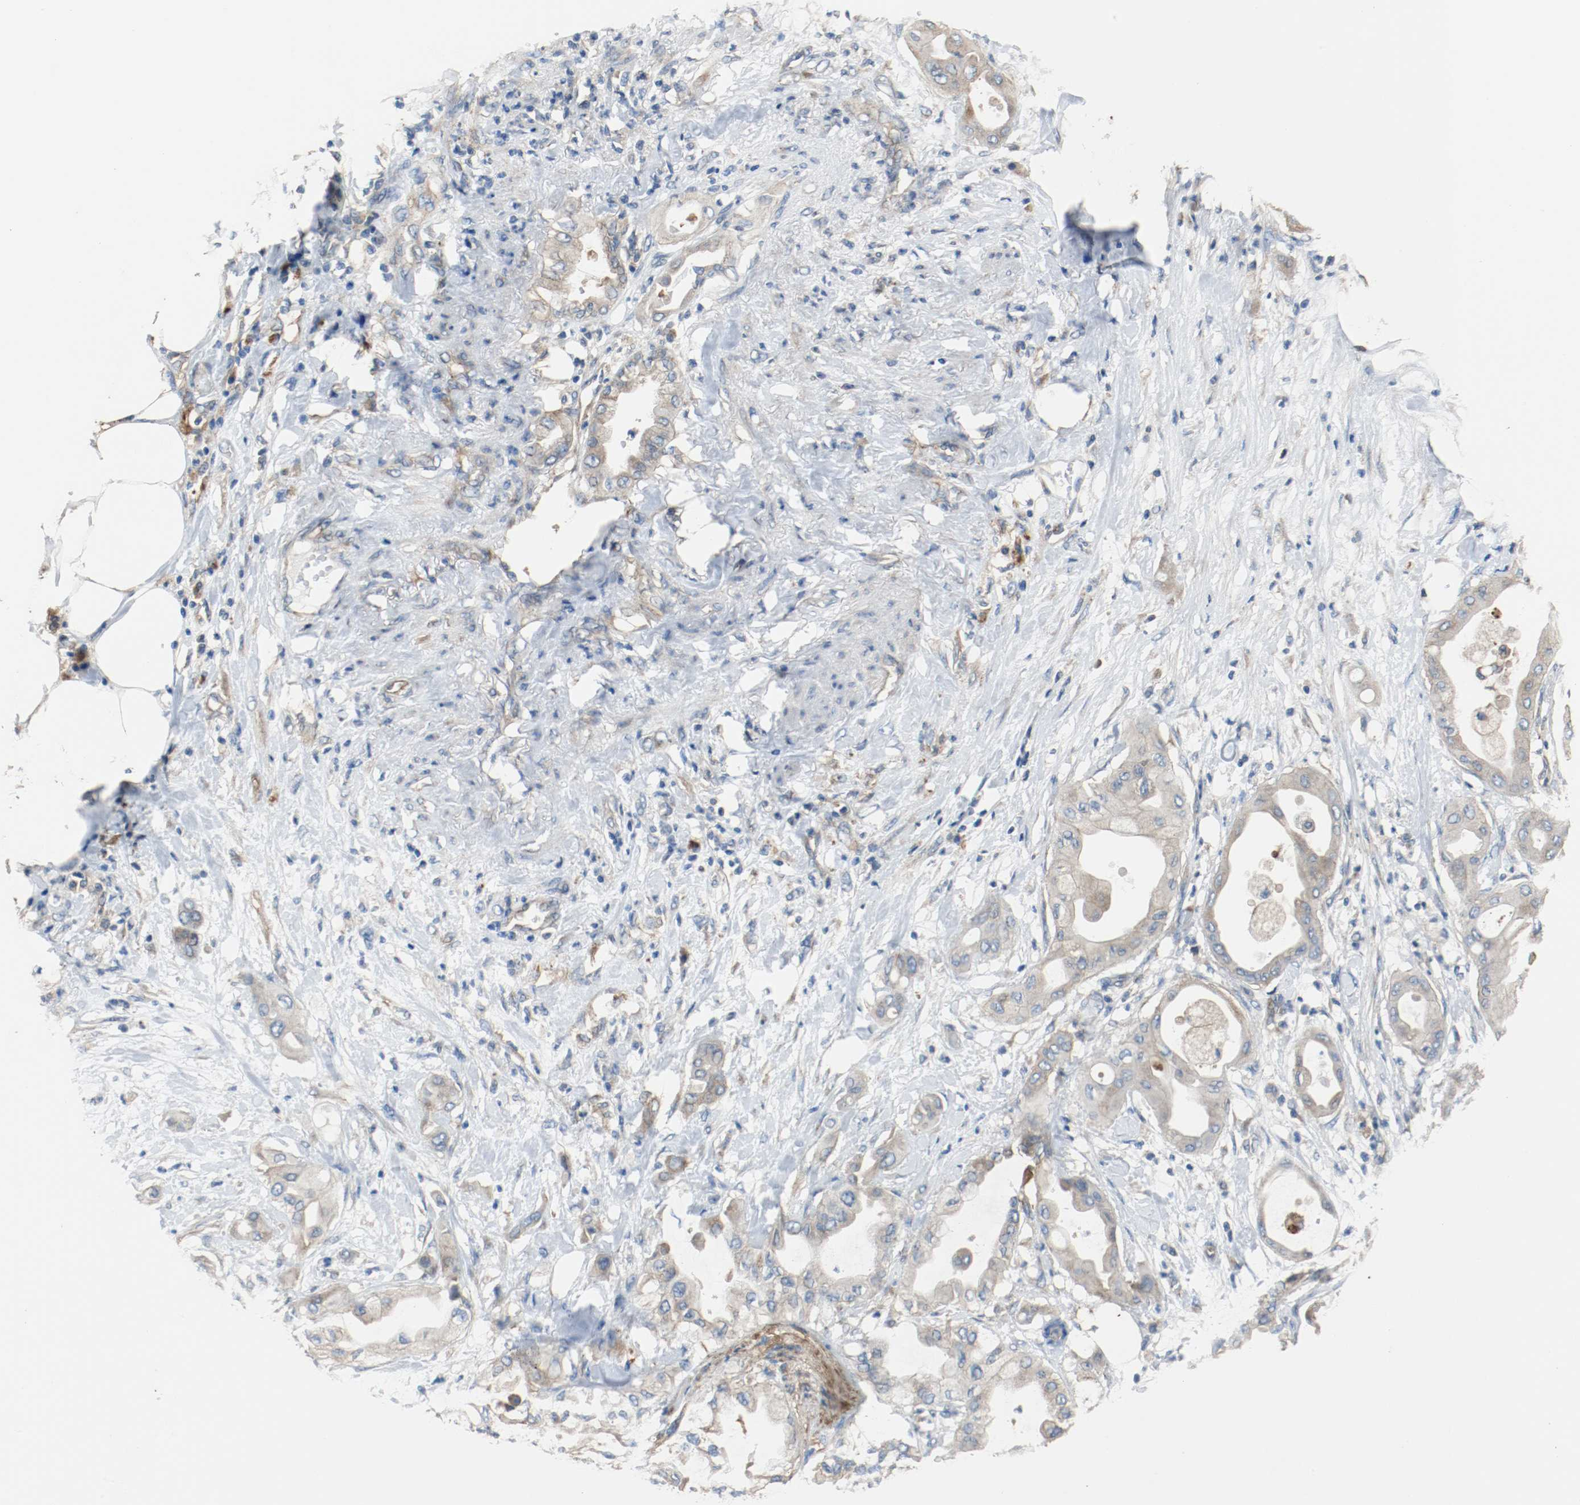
{"staining": {"intensity": "weak", "quantity": ">75%", "location": "cytoplasmic/membranous"}, "tissue": "pancreatic cancer", "cell_type": "Tumor cells", "image_type": "cancer", "snomed": [{"axis": "morphology", "description": "Adenocarcinoma, NOS"}, {"axis": "morphology", "description": "Adenocarcinoma, metastatic, NOS"}, {"axis": "topography", "description": "Lymph node"}, {"axis": "topography", "description": "Pancreas"}, {"axis": "topography", "description": "Duodenum"}], "caption": "The image exhibits staining of pancreatic adenocarcinoma, revealing weak cytoplasmic/membranous protein positivity (brown color) within tumor cells.", "gene": "TUBA3D", "patient": {"sex": "female", "age": 64}}